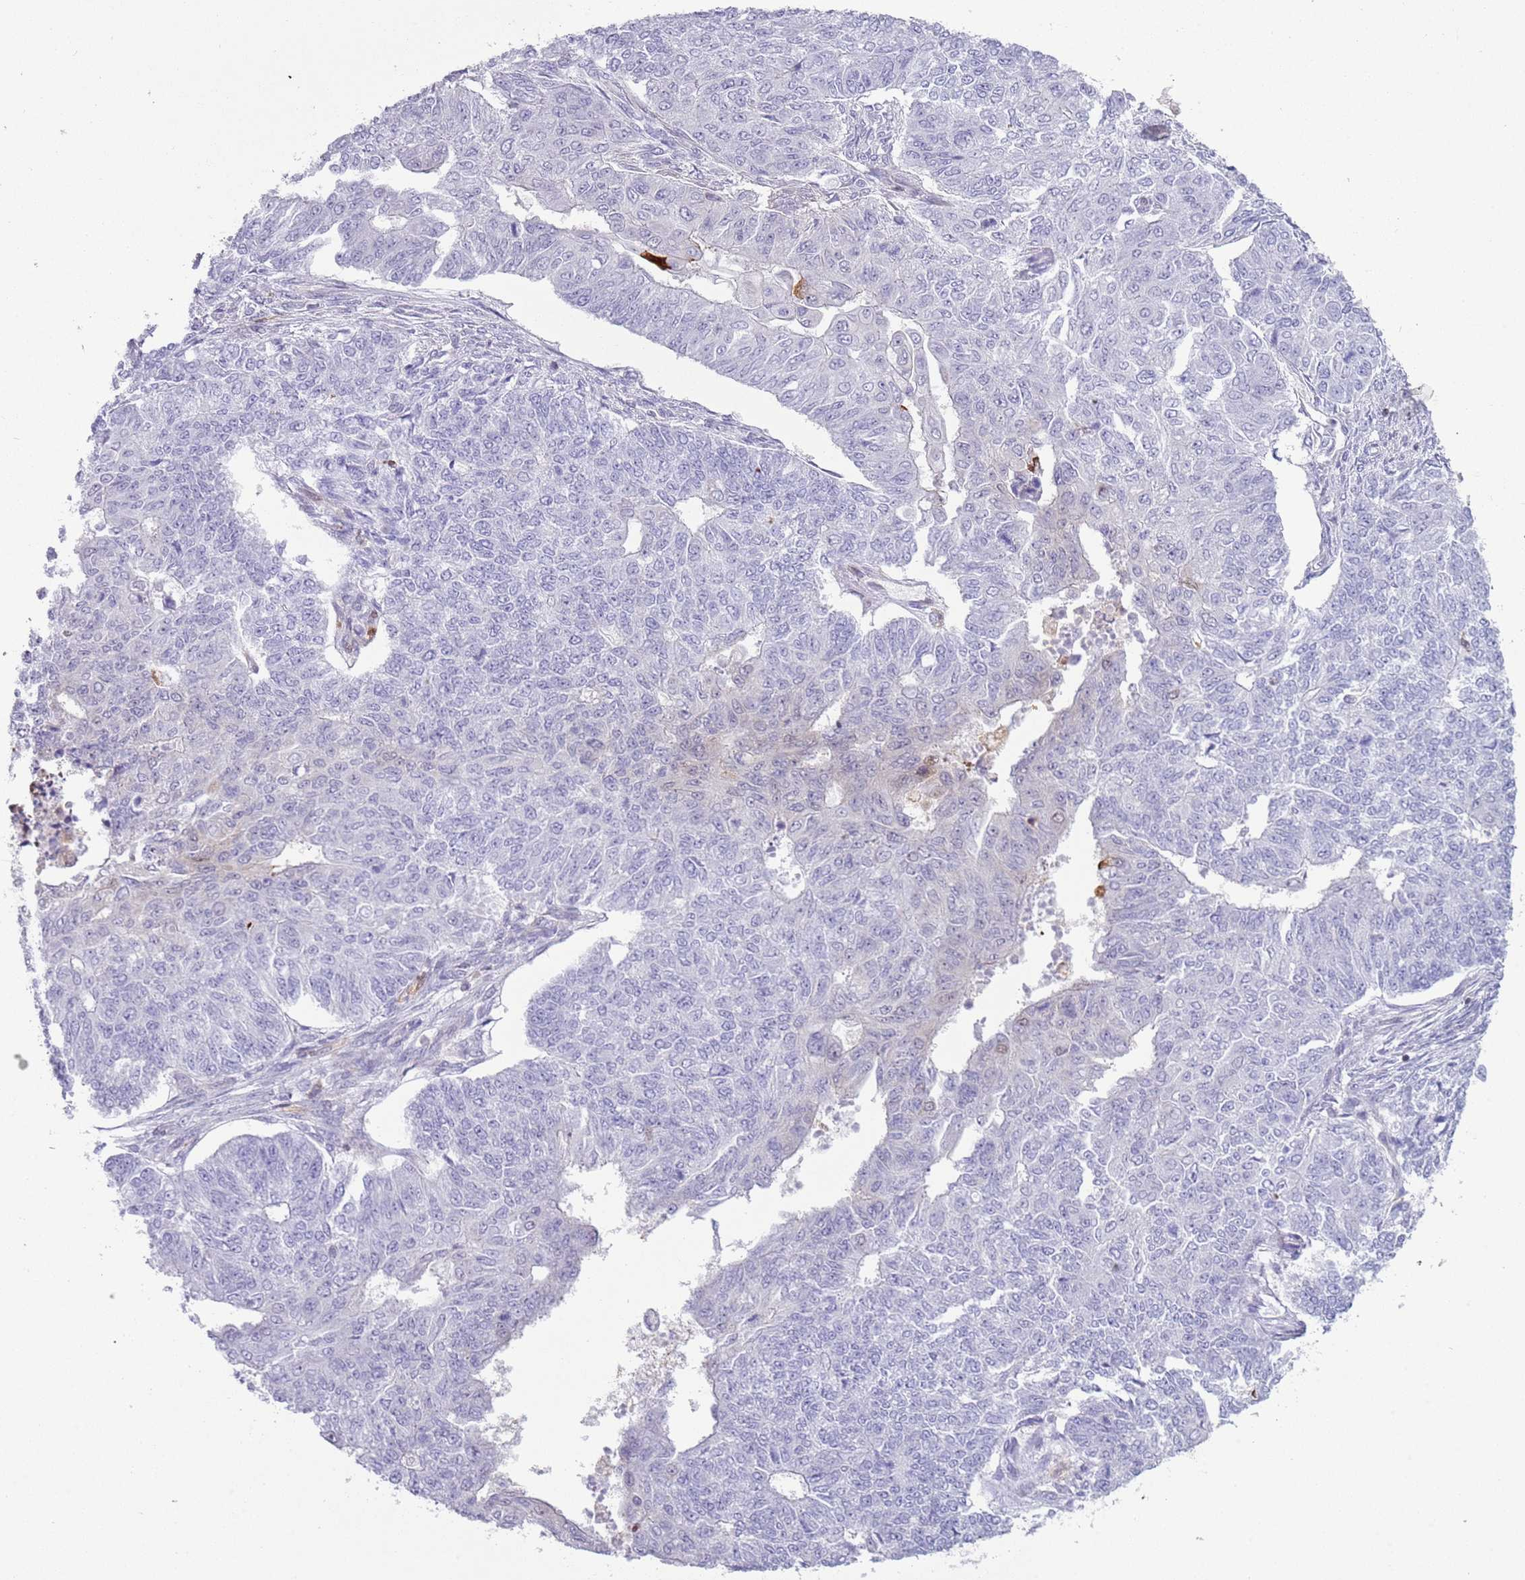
{"staining": {"intensity": "negative", "quantity": "none", "location": "none"}, "tissue": "endometrial cancer", "cell_type": "Tumor cells", "image_type": "cancer", "snomed": [{"axis": "morphology", "description": "Adenocarcinoma, NOS"}, {"axis": "topography", "description": "Endometrium"}], "caption": "Immunohistochemistry image of adenocarcinoma (endometrial) stained for a protein (brown), which exhibits no staining in tumor cells.", "gene": "NBPF6", "patient": {"sex": "female", "age": 32}}